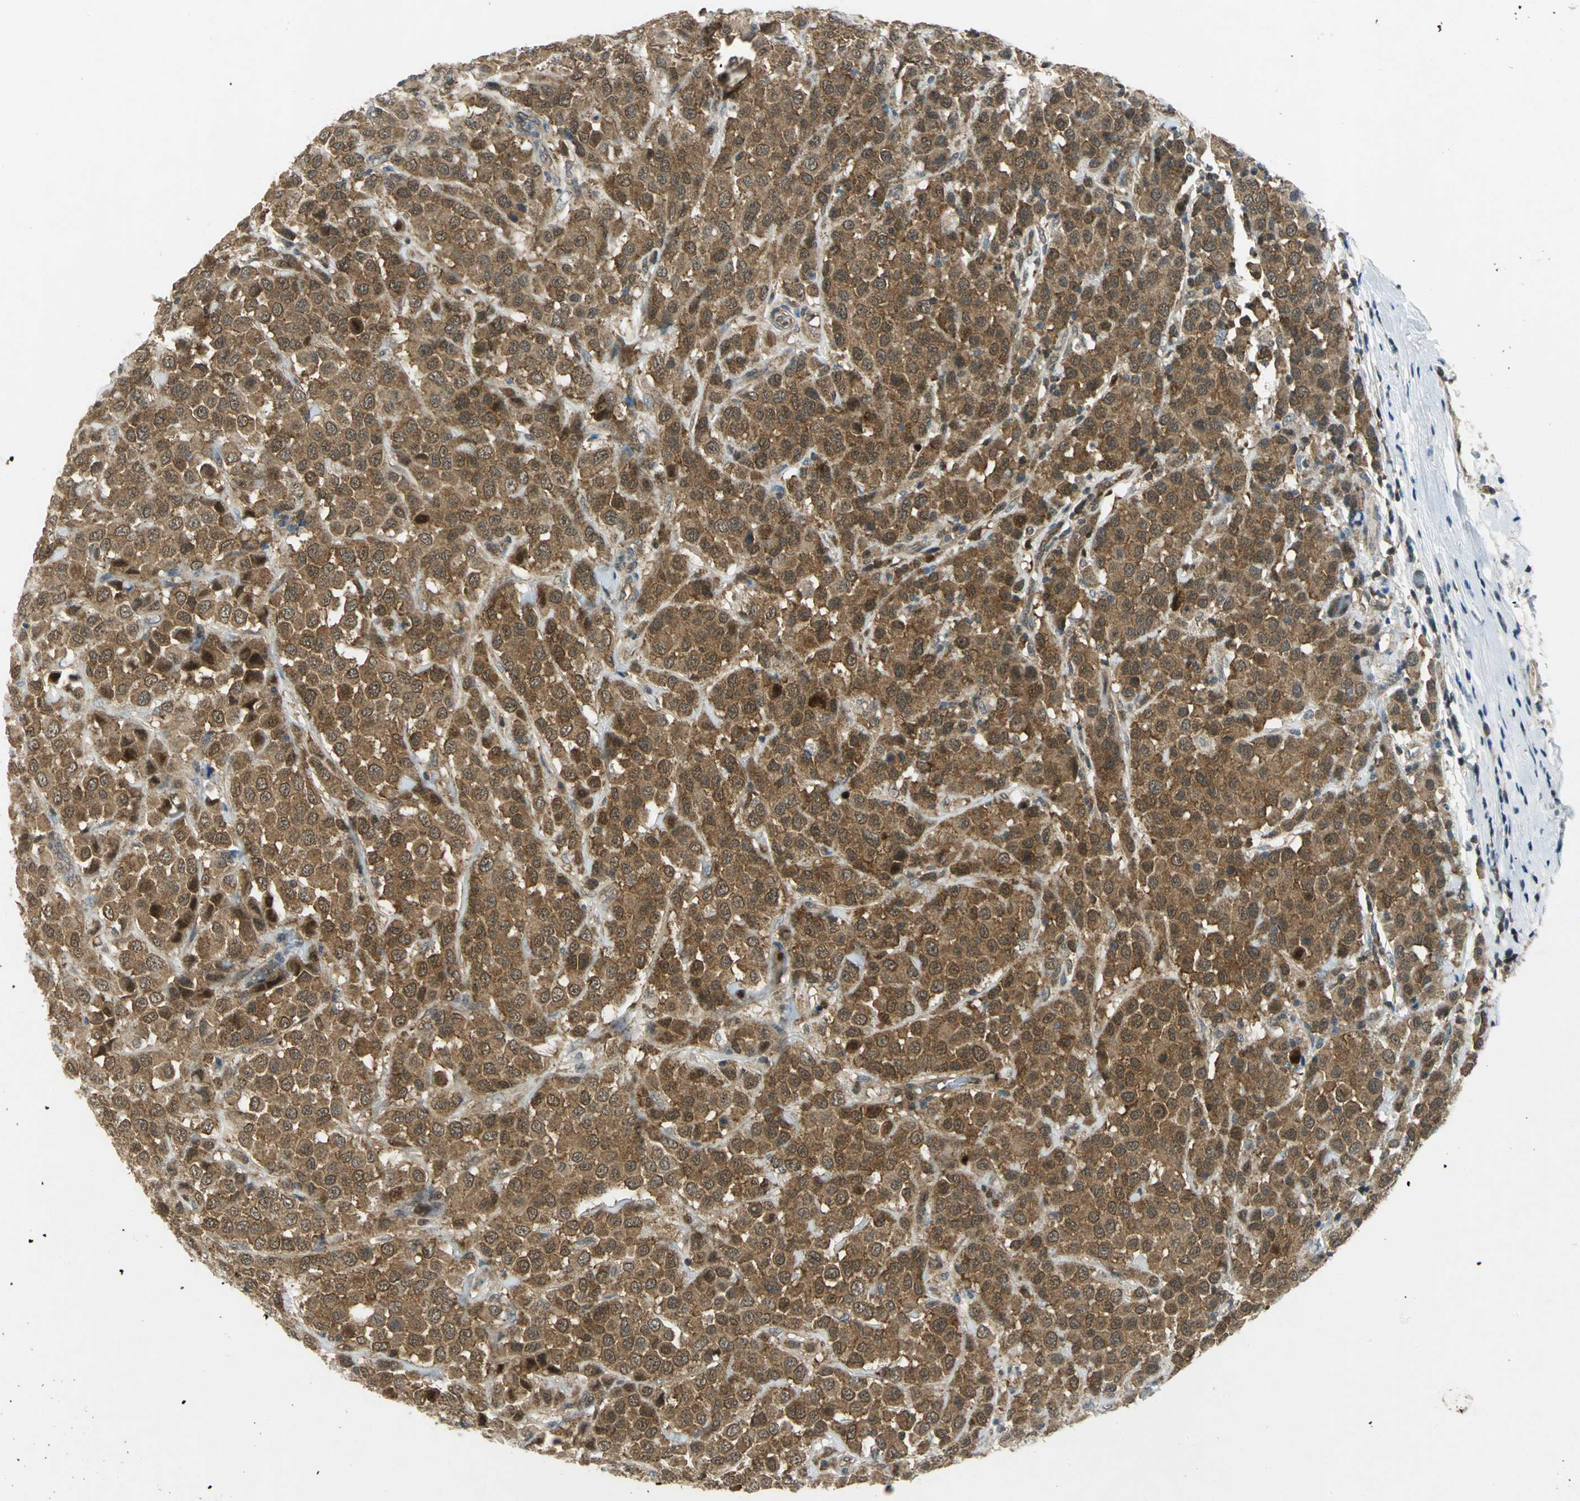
{"staining": {"intensity": "strong", "quantity": ">75%", "location": "cytoplasmic/membranous,nuclear"}, "tissue": "breast cancer", "cell_type": "Tumor cells", "image_type": "cancer", "snomed": [{"axis": "morphology", "description": "Duct carcinoma"}, {"axis": "topography", "description": "Breast"}], "caption": "Intraductal carcinoma (breast) stained for a protein demonstrates strong cytoplasmic/membranous and nuclear positivity in tumor cells.", "gene": "PPIA", "patient": {"sex": "female", "age": 61}}